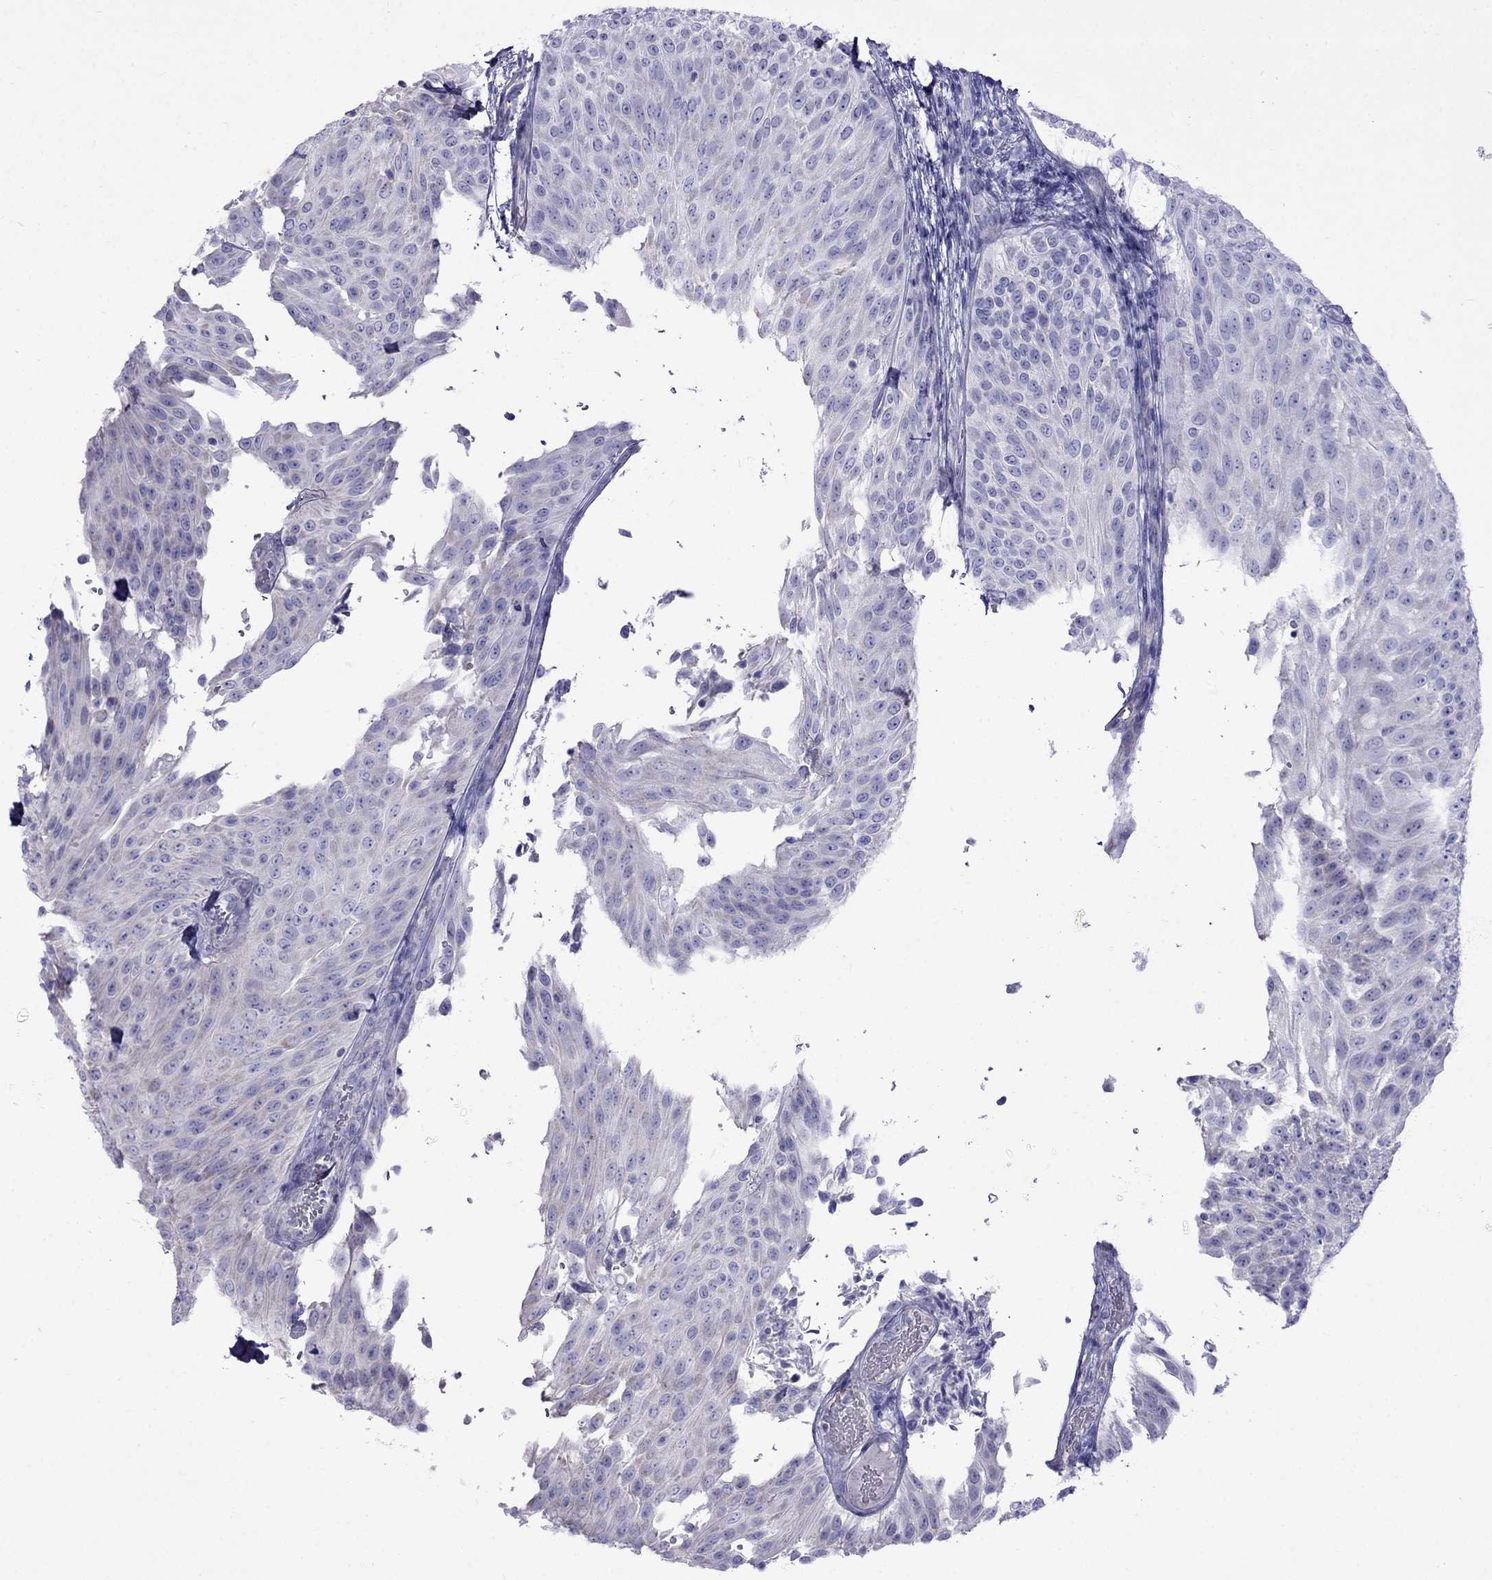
{"staining": {"intensity": "negative", "quantity": "none", "location": "none"}, "tissue": "urothelial cancer", "cell_type": "Tumor cells", "image_type": "cancer", "snomed": [{"axis": "morphology", "description": "Urothelial carcinoma, Low grade"}, {"axis": "topography", "description": "Urinary bladder"}], "caption": "DAB (3,3'-diaminobenzidine) immunohistochemical staining of urothelial carcinoma (low-grade) displays no significant expression in tumor cells. The staining was performed using DAB (3,3'-diaminobenzidine) to visualize the protein expression in brown, while the nuclei were stained in blue with hematoxylin (Magnification: 20x).", "gene": "TDRD1", "patient": {"sex": "male", "age": 78}}